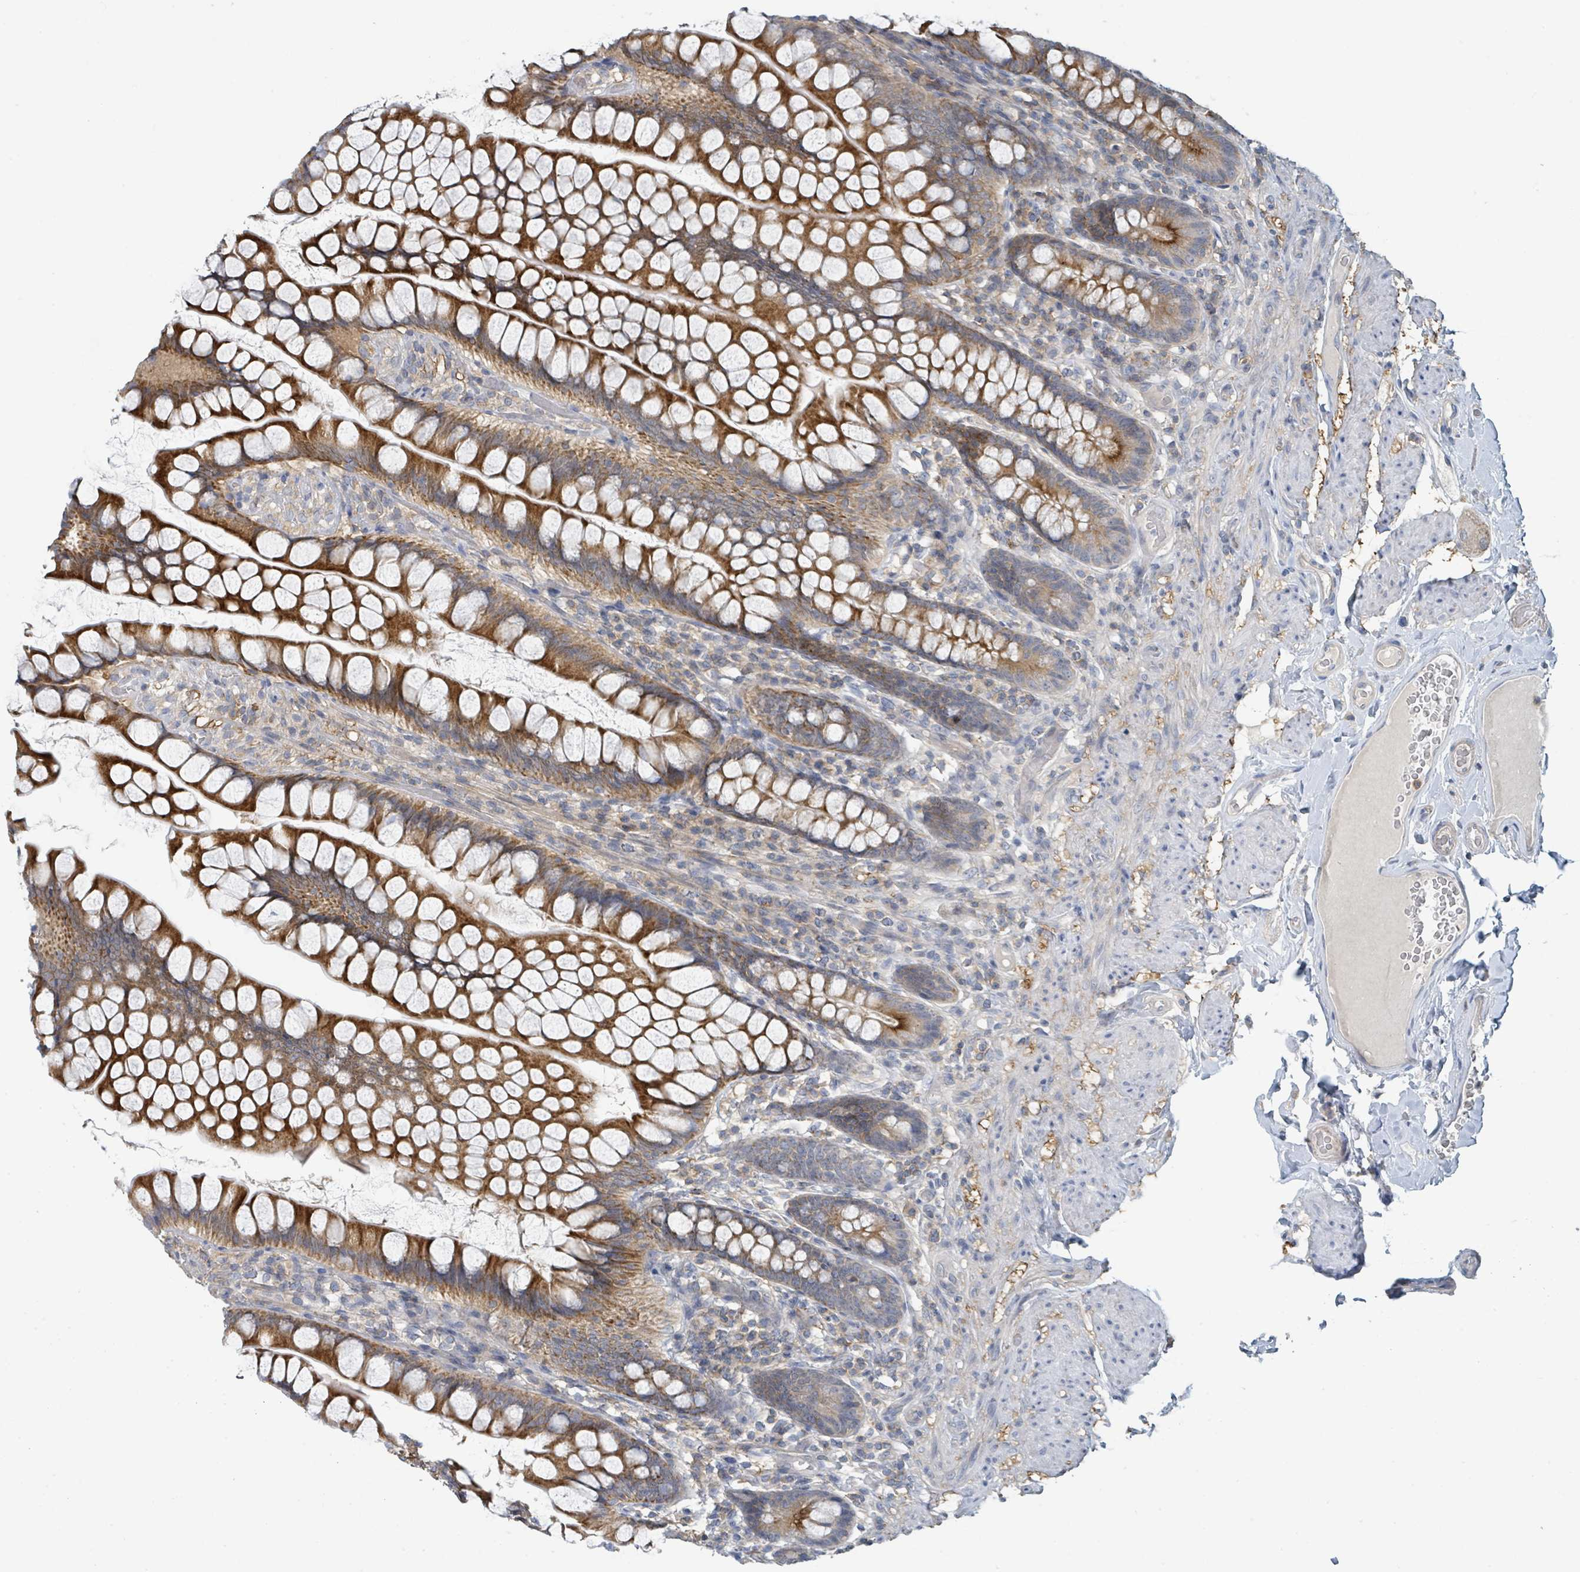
{"staining": {"intensity": "strong", "quantity": ">75%", "location": "cytoplasmic/membranous"}, "tissue": "small intestine", "cell_type": "Glandular cells", "image_type": "normal", "snomed": [{"axis": "morphology", "description": "Normal tissue, NOS"}, {"axis": "topography", "description": "Small intestine"}], "caption": "Protein staining displays strong cytoplasmic/membranous expression in approximately >75% of glandular cells in unremarkable small intestine. The protein of interest is shown in brown color, while the nuclei are stained blue.", "gene": "LRRC42", "patient": {"sex": "male", "age": 70}}